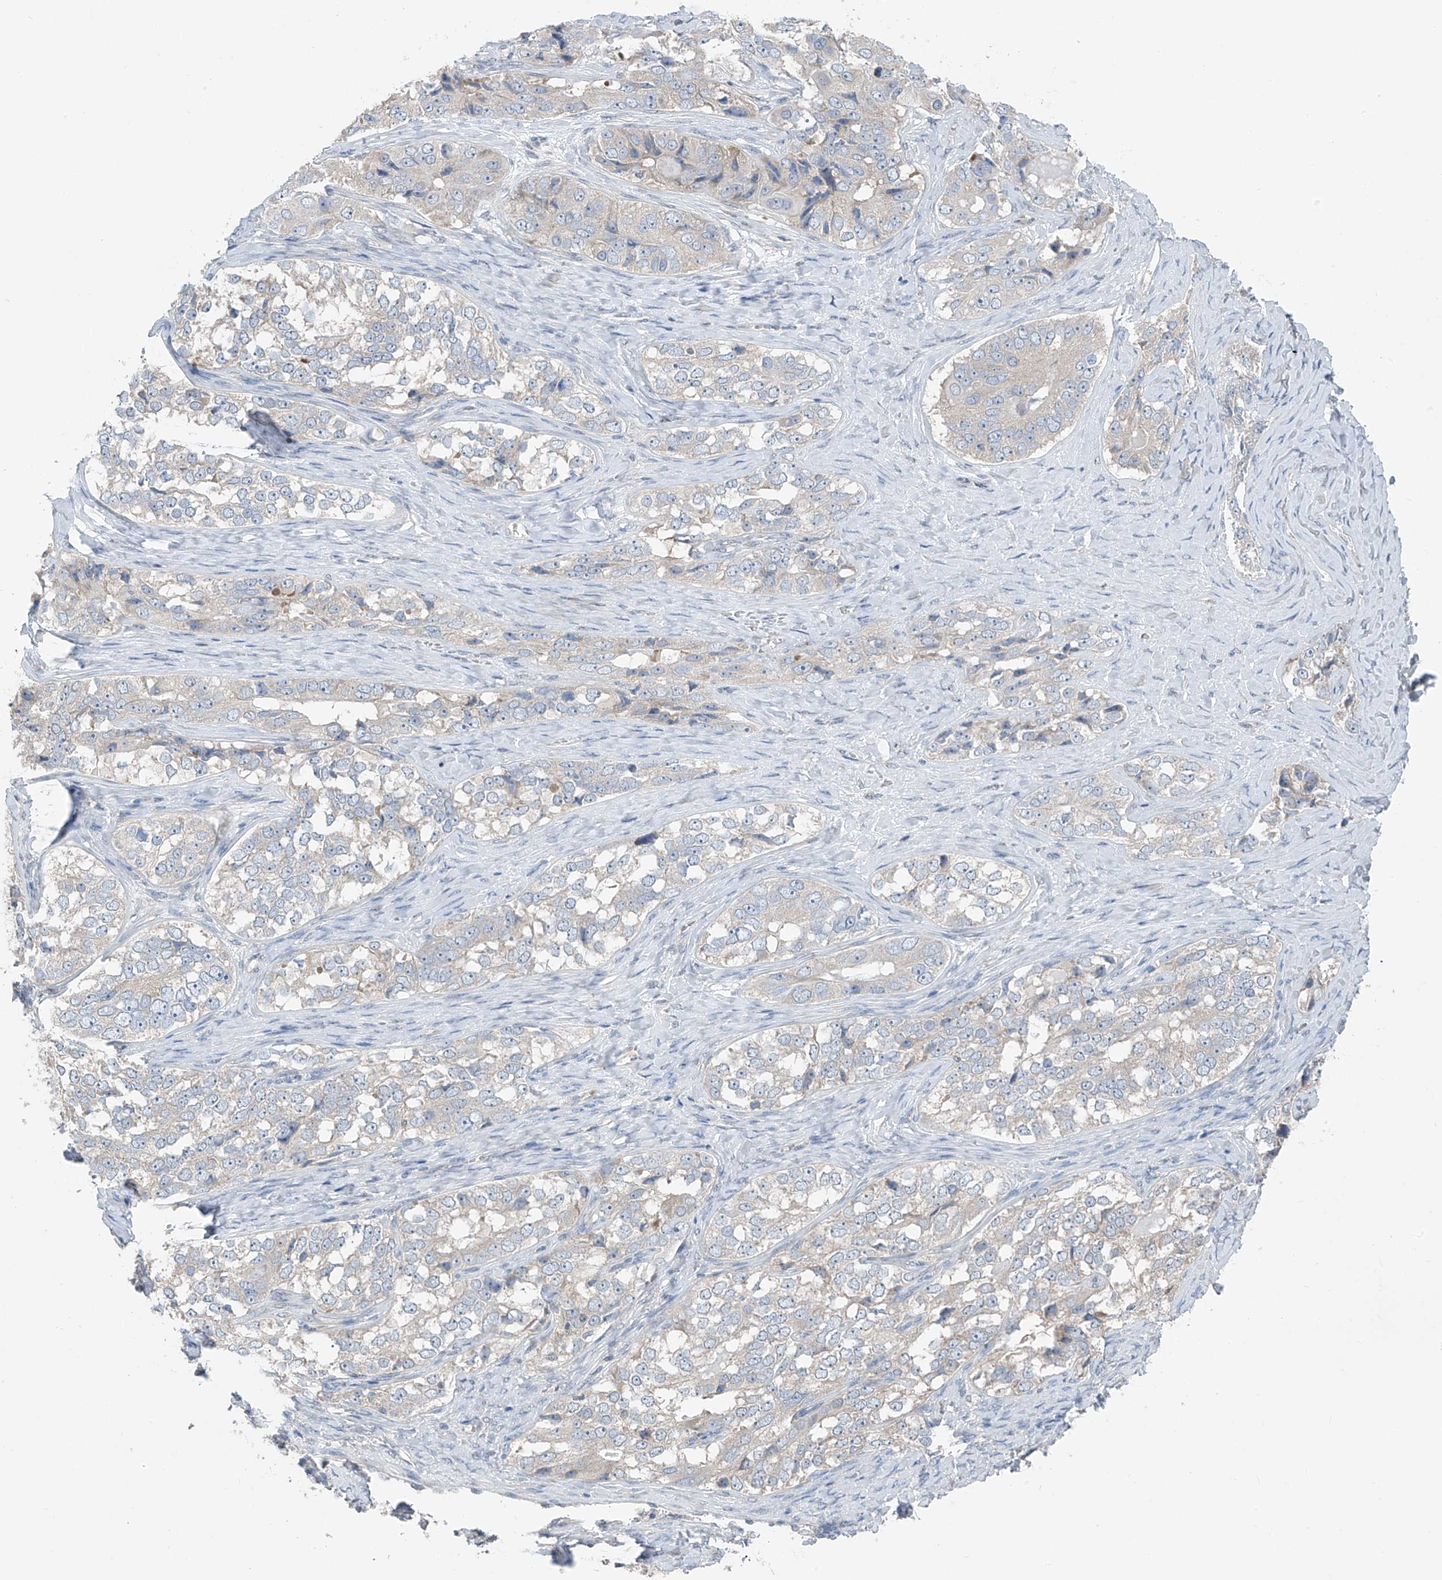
{"staining": {"intensity": "negative", "quantity": "none", "location": "none"}, "tissue": "ovarian cancer", "cell_type": "Tumor cells", "image_type": "cancer", "snomed": [{"axis": "morphology", "description": "Carcinoma, endometroid"}, {"axis": "topography", "description": "Ovary"}], "caption": "This is a image of IHC staining of ovarian cancer, which shows no positivity in tumor cells.", "gene": "RPL4", "patient": {"sex": "female", "age": 51}}